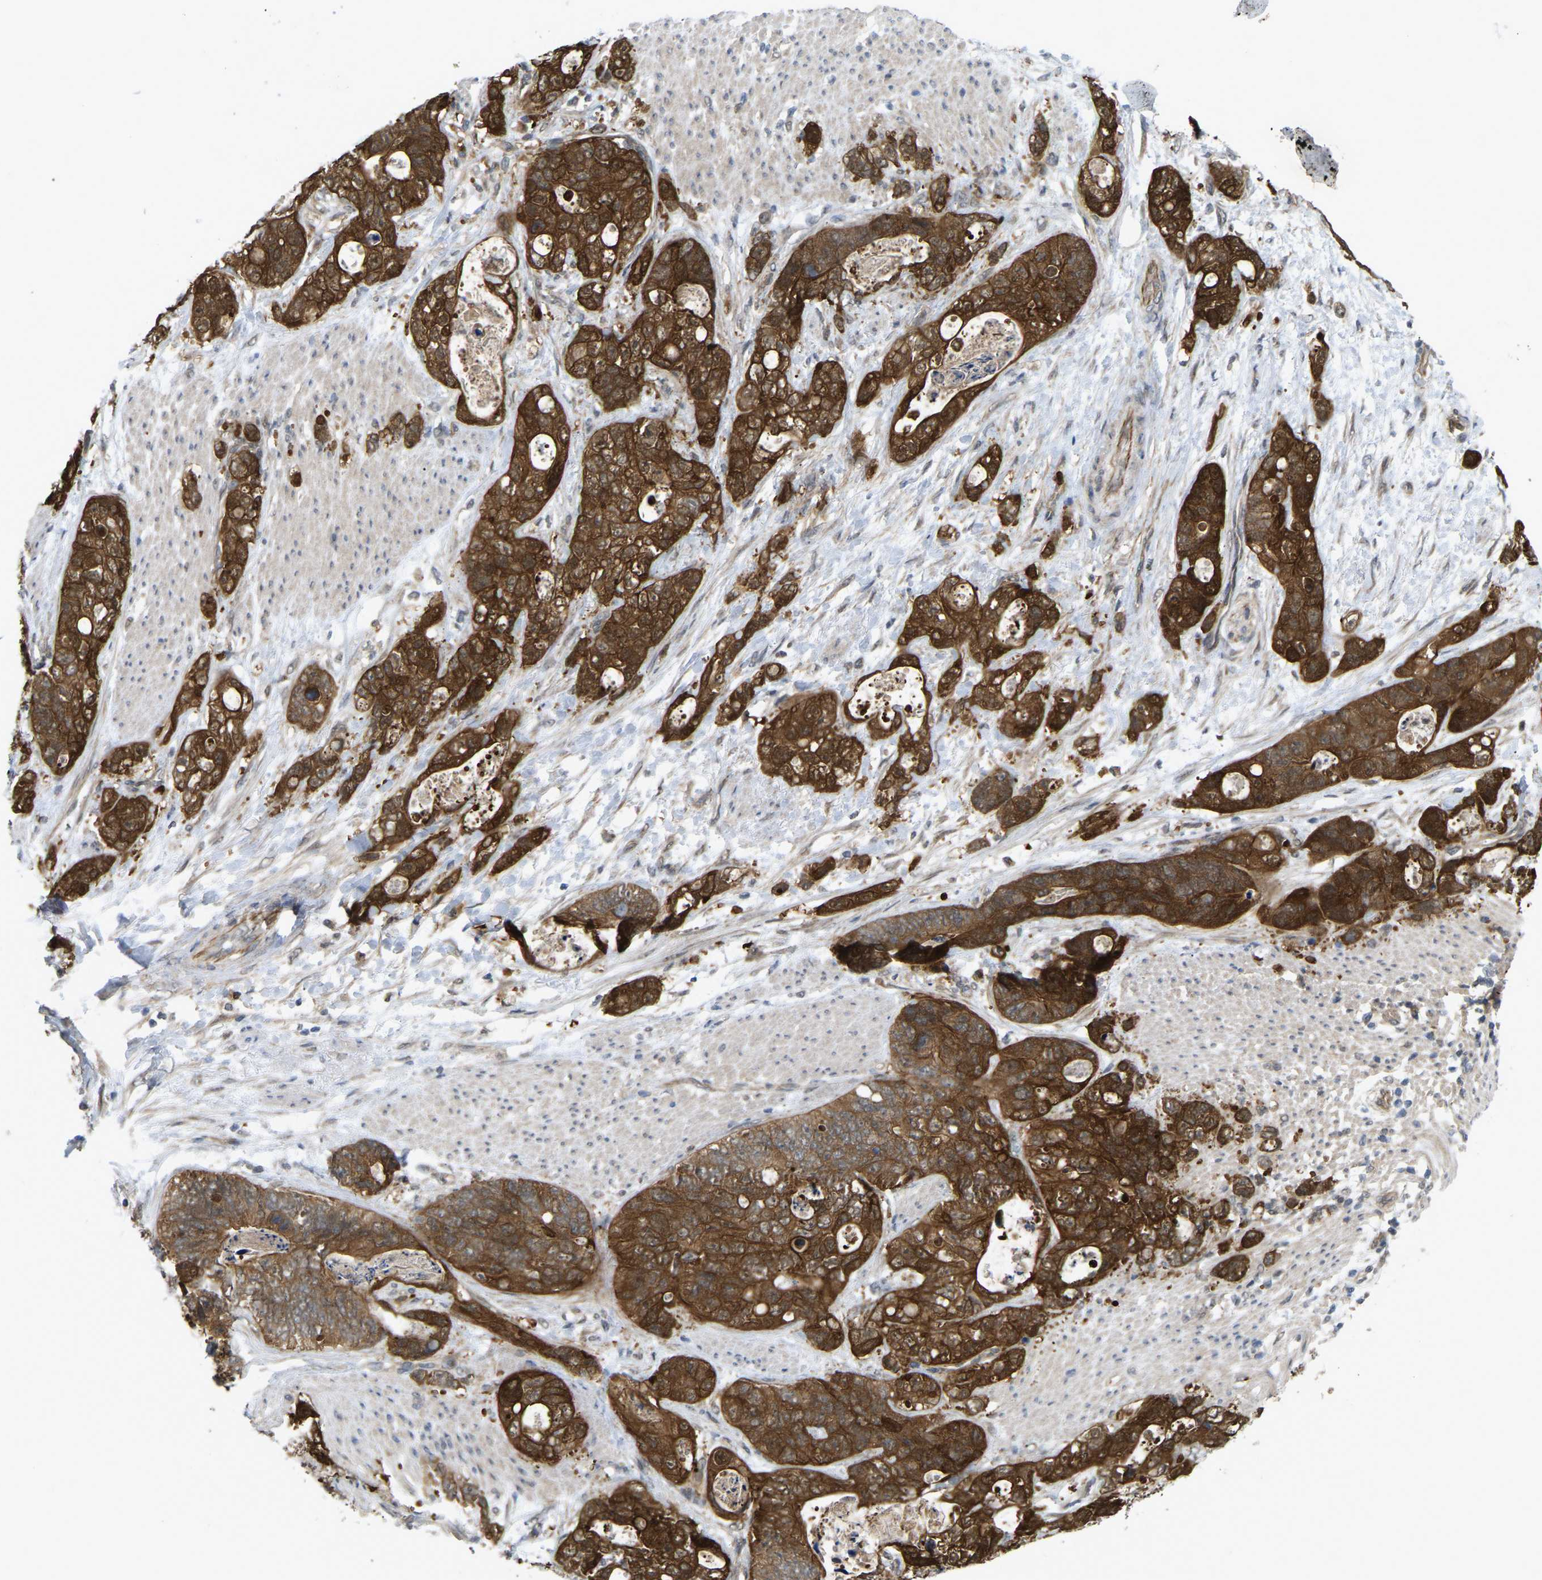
{"staining": {"intensity": "strong", "quantity": ">75%", "location": "cytoplasmic/membranous"}, "tissue": "stomach cancer", "cell_type": "Tumor cells", "image_type": "cancer", "snomed": [{"axis": "morphology", "description": "Normal tissue, NOS"}, {"axis": "morphology", "description": "Adenocarcinoma, NOS"}, {"axis": "topography", "description": "Stomach"}], "caption": "DAB immunohistochemical staining of stomach adenocarcinoma shows strong cytoplasmic/membranous protein positivity in approximately >75% of tumor cells.", "gene": "SERPINB5", "patient": {"sex": "female", "age": 89}}